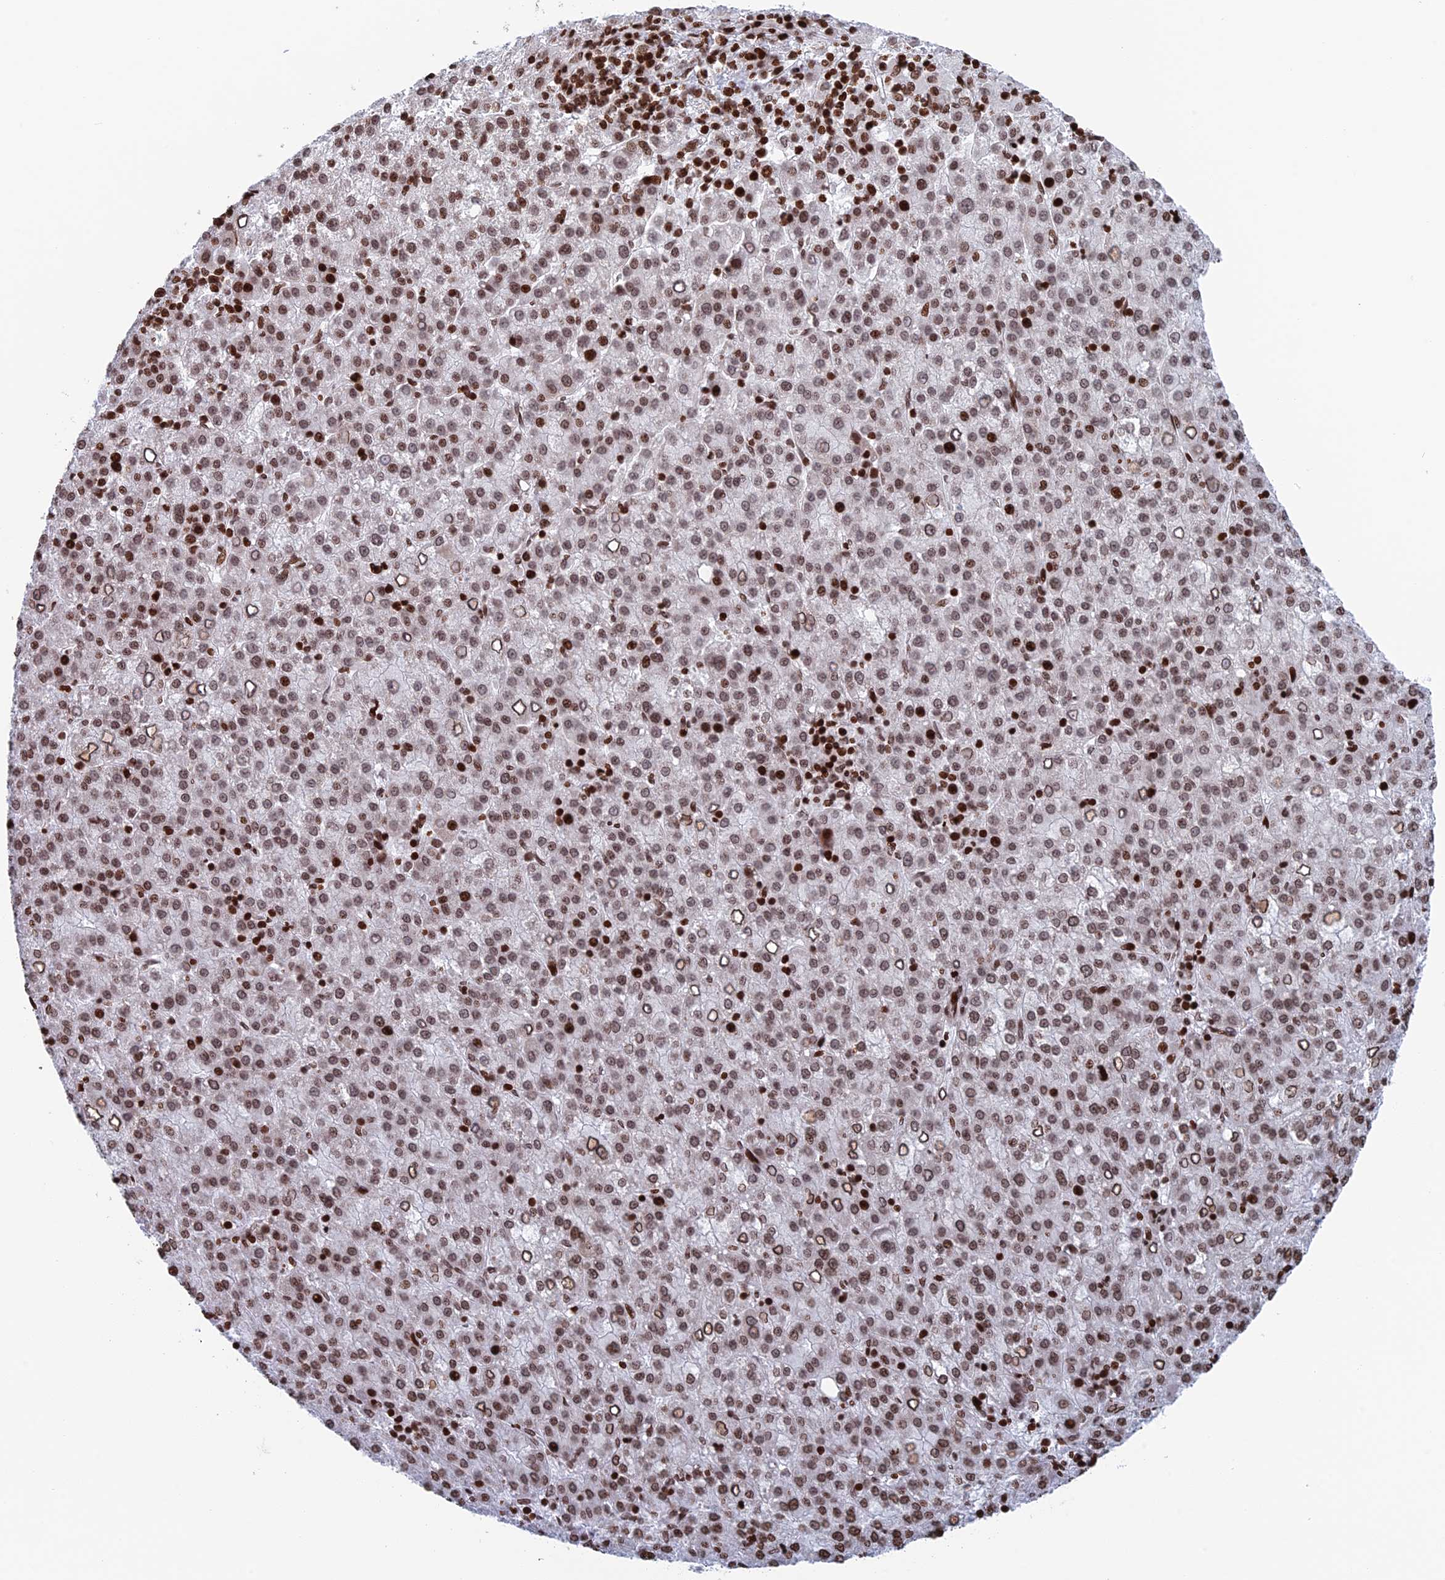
{"staining": {"intensity": "moderate", "quantity": ">75%", "location": "nuclear"}, "tissue": "liver cancer", "cell_type": "Tumor cells", "image_type": "cancer", "snomed": [{"axis": "morphology", "description": "Carcinoma, Hepatocellular, NOS"}, {"axis": "topography", "description": "Liver"}], "caption": "Immunohistochemistry (IHC) (DAB) staining of liver cancer shows moderate nuclear protein expression in approximately >75% of tumor cells.", "gene": "RPAP1", "patient": {"sex": "female", "age": 58}}